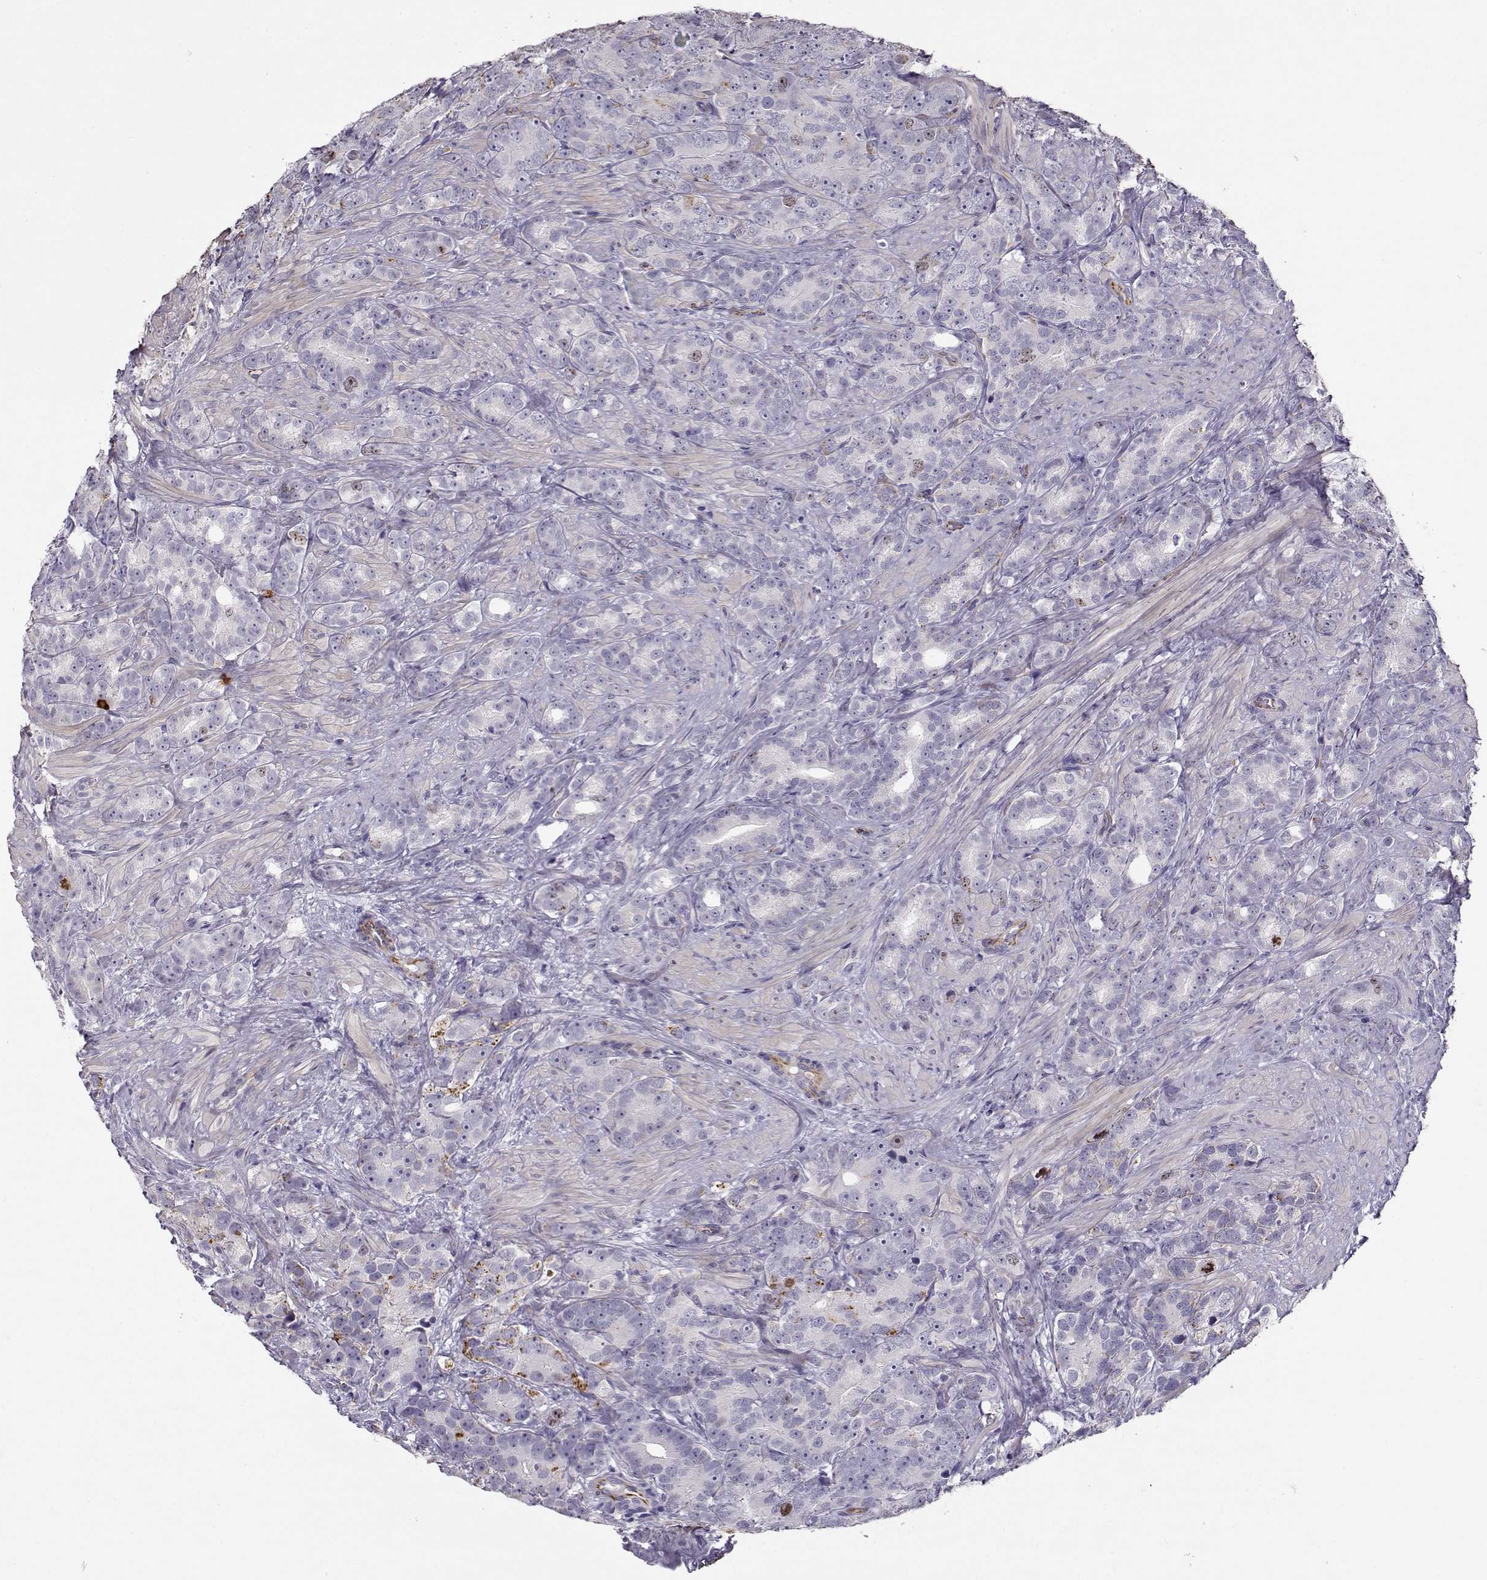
{"staining": {"intensity": "weak", "quantity": "<25%", "location": "nuclear"}, "tissue": "prostate cancer", "cell_type": "Tumor cells", "image_type": "cancer", "snomed": [{"axis": "morphology", "description": "Adenocarcinoma, High grade"}, {"axis": "topography", "description": "Prostate"}], "caption": "This is an IHC photomicrograph of prostate cancer (adenocarcinoma (high-grade)). There is no positivity in tumor cells.", "gene": "NPW", "patient": {"sex": "male", "age": 90}}